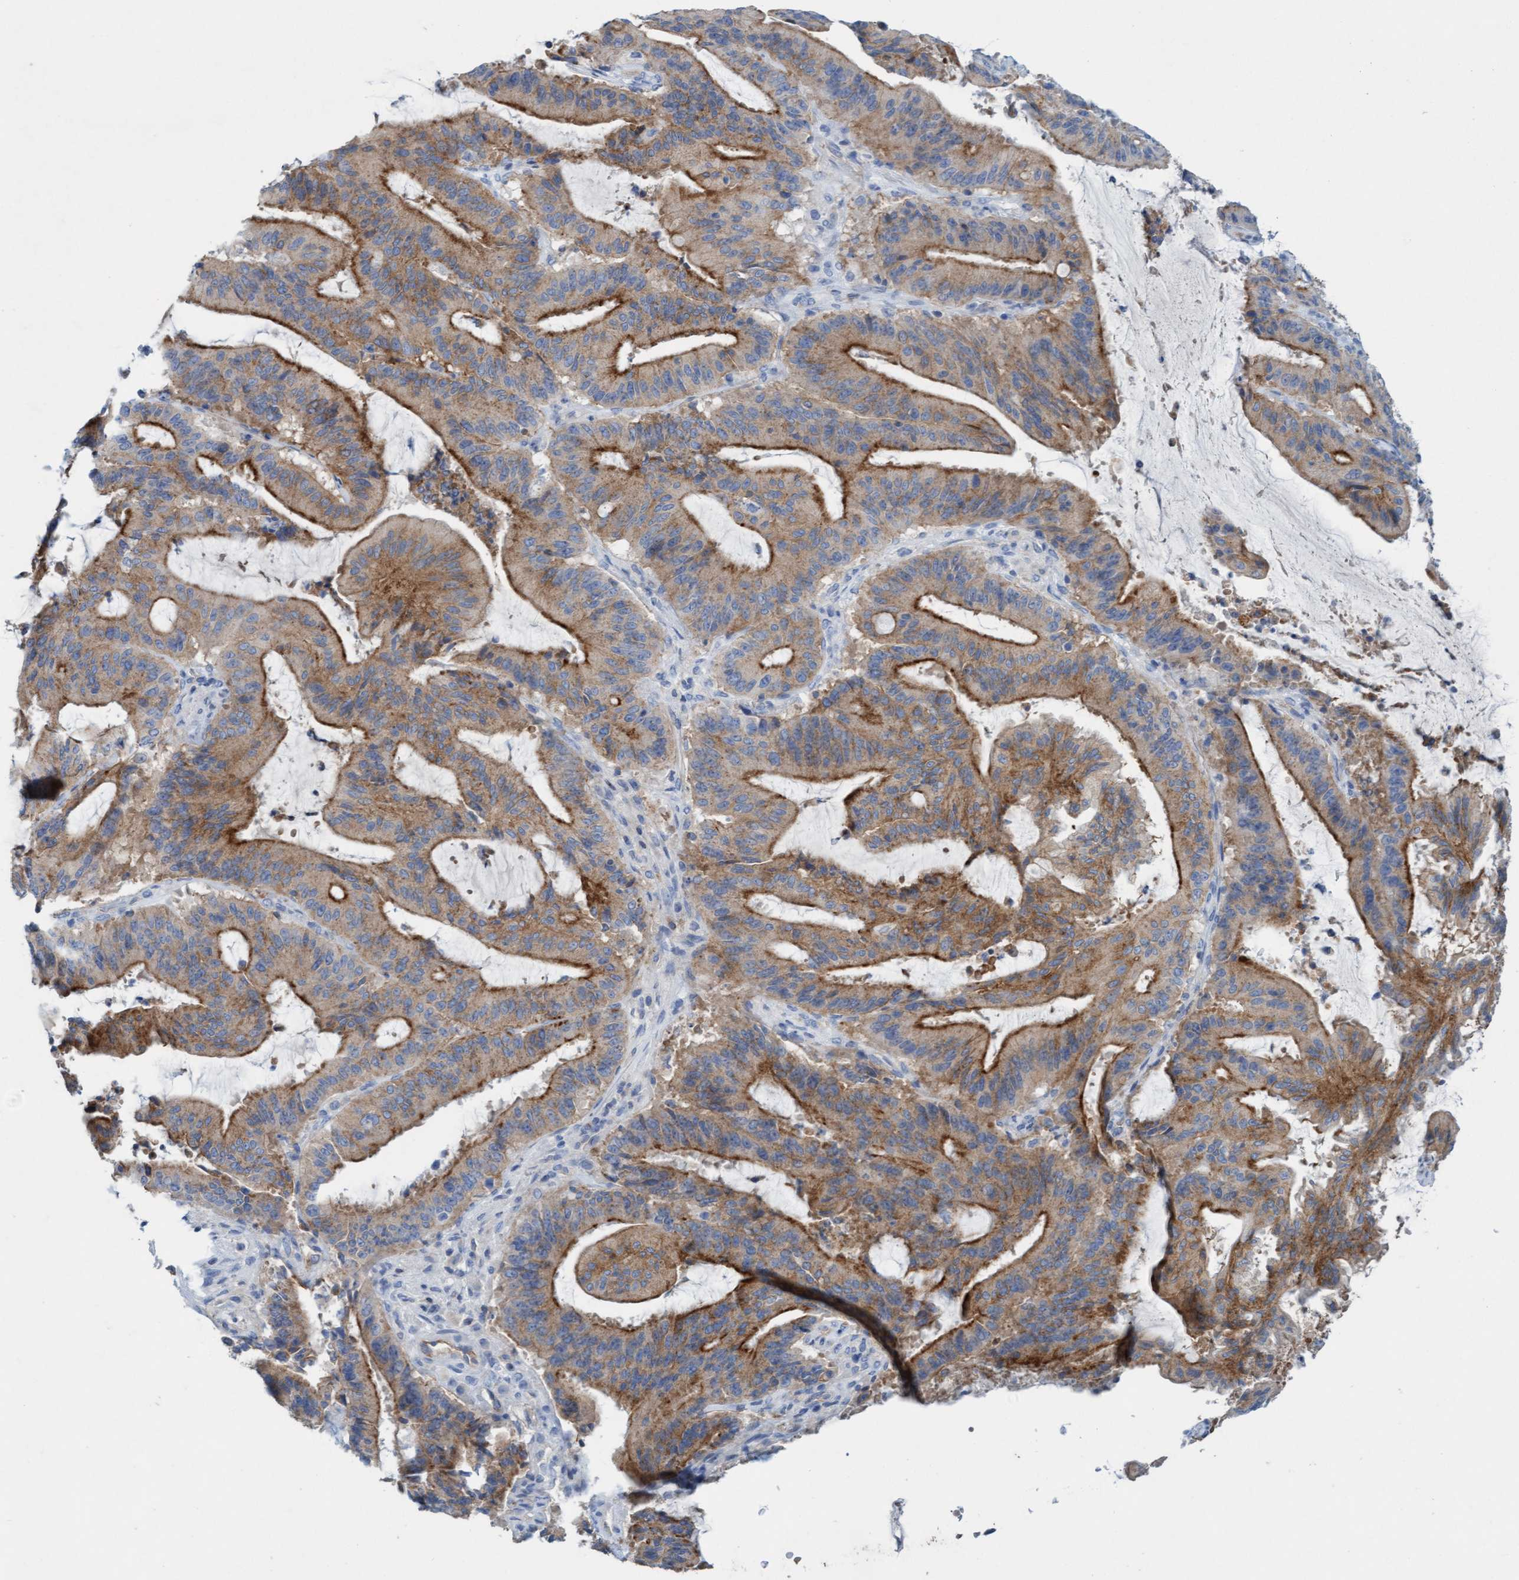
{"staining": {"intensity": "moderate", "quantity": ">75%", "location": "cytoplasmic/membranous"}, "tissue": "liver cancer", "cell_type": "Tumor cells", "image_type": "cancer", "snomed": [{"axis": "morphology", "description": "Normal tissue, NOS"}, {"axis": "morphology", "description": "Cholangiocarcinoma"}, {"axis": "topography", "description": "Liver"}, {"axis": "topography", "description": "Peripheral nerve tissue"}], "caption": "DAB (3,3'-diaminobenzidine) immunohistochemical staining of human cholangiocarcinoma (liver) exhibits moderate cytoplasmic/membranous protein positivity in approximately >75% of tumor cells.", "gene": "SIGIRR", "patient": {"sex": "female", "age": 73}}